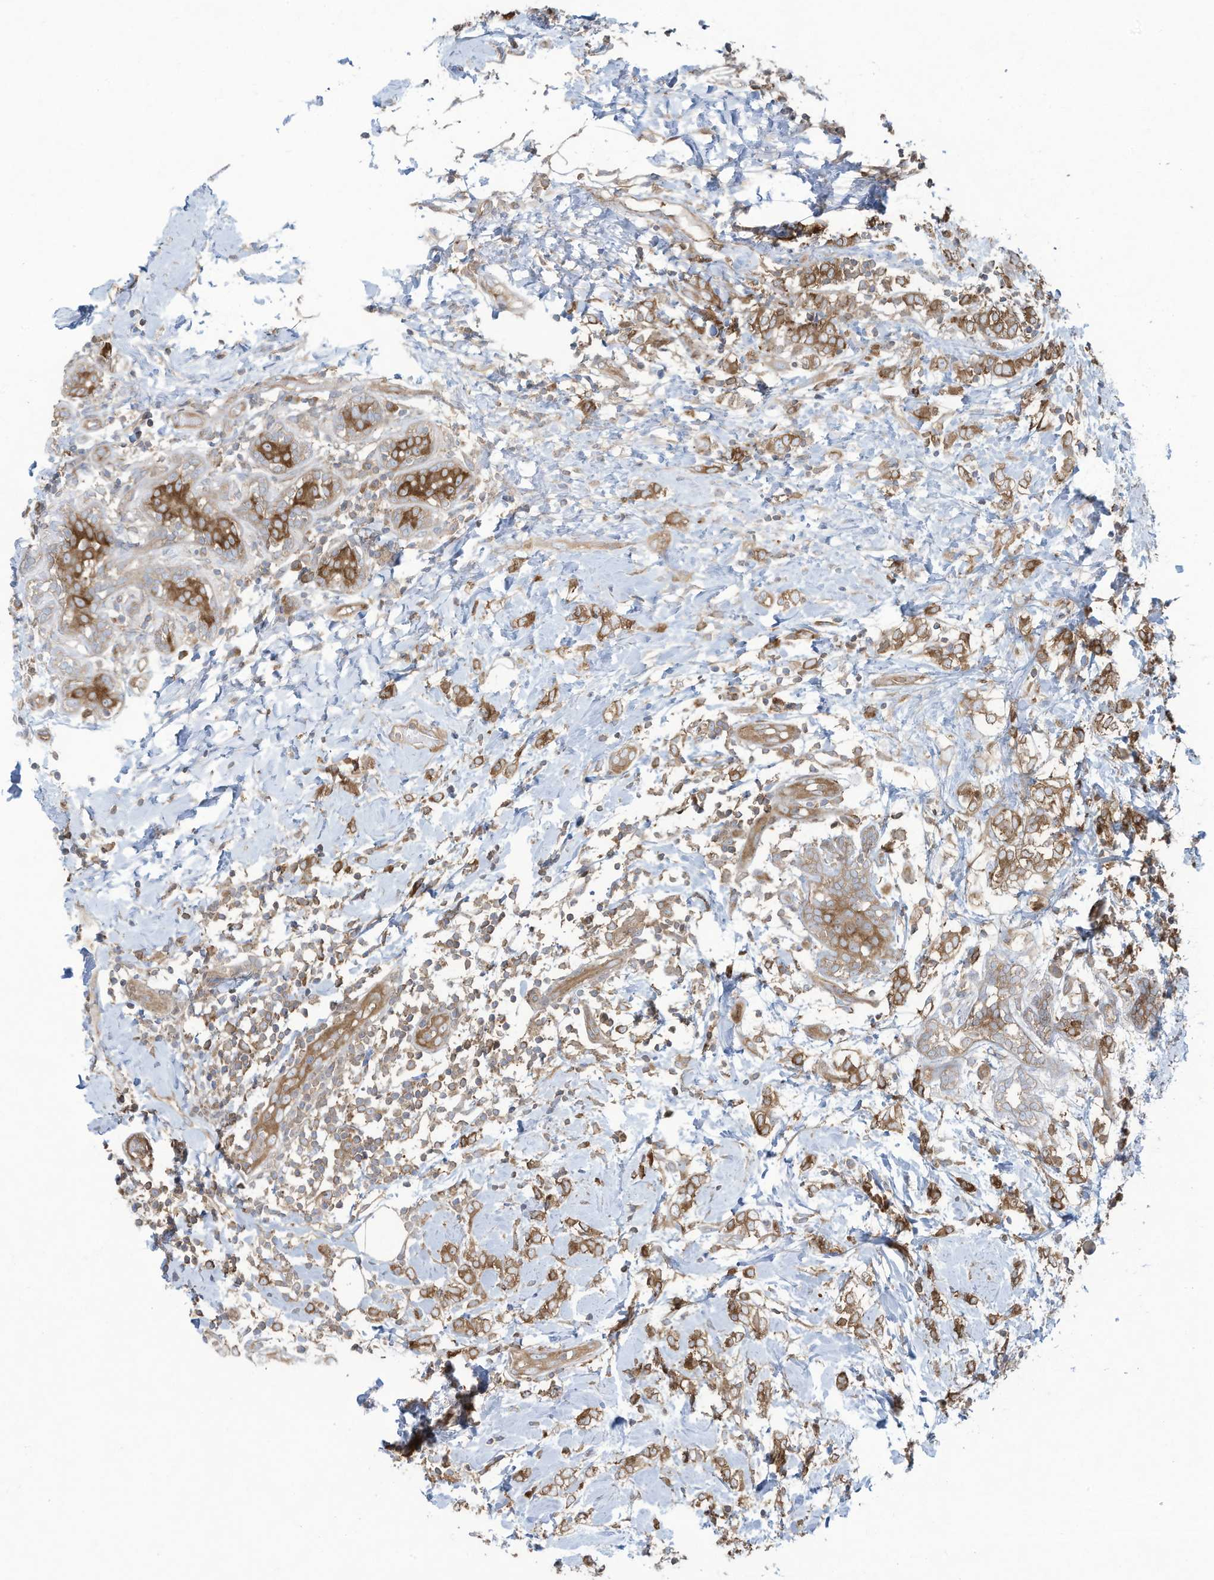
{"staining": {"intensity": "moderate", "quantity": ">75%", "location": "cytoplasmic/membranous"}, "tissue": "breast cancer", "cell_type": "Tumor cells", "image_type": "cancer", "snomed": [{"axis": "morphology", "description": "Normal tissue, NOS"}, {"axis": "morphology", "description": "Lobular carcinoma"}, {"axis": "topography", "description": "Breast"}], "caption": "Immunohistochemical staining of breast cancer displays medium levels of moderate cytoplasmic/membranous staining in about >75% of tumor cells.", "gene": "OLA1", "patient": {"sex": "female", "age": 47}}